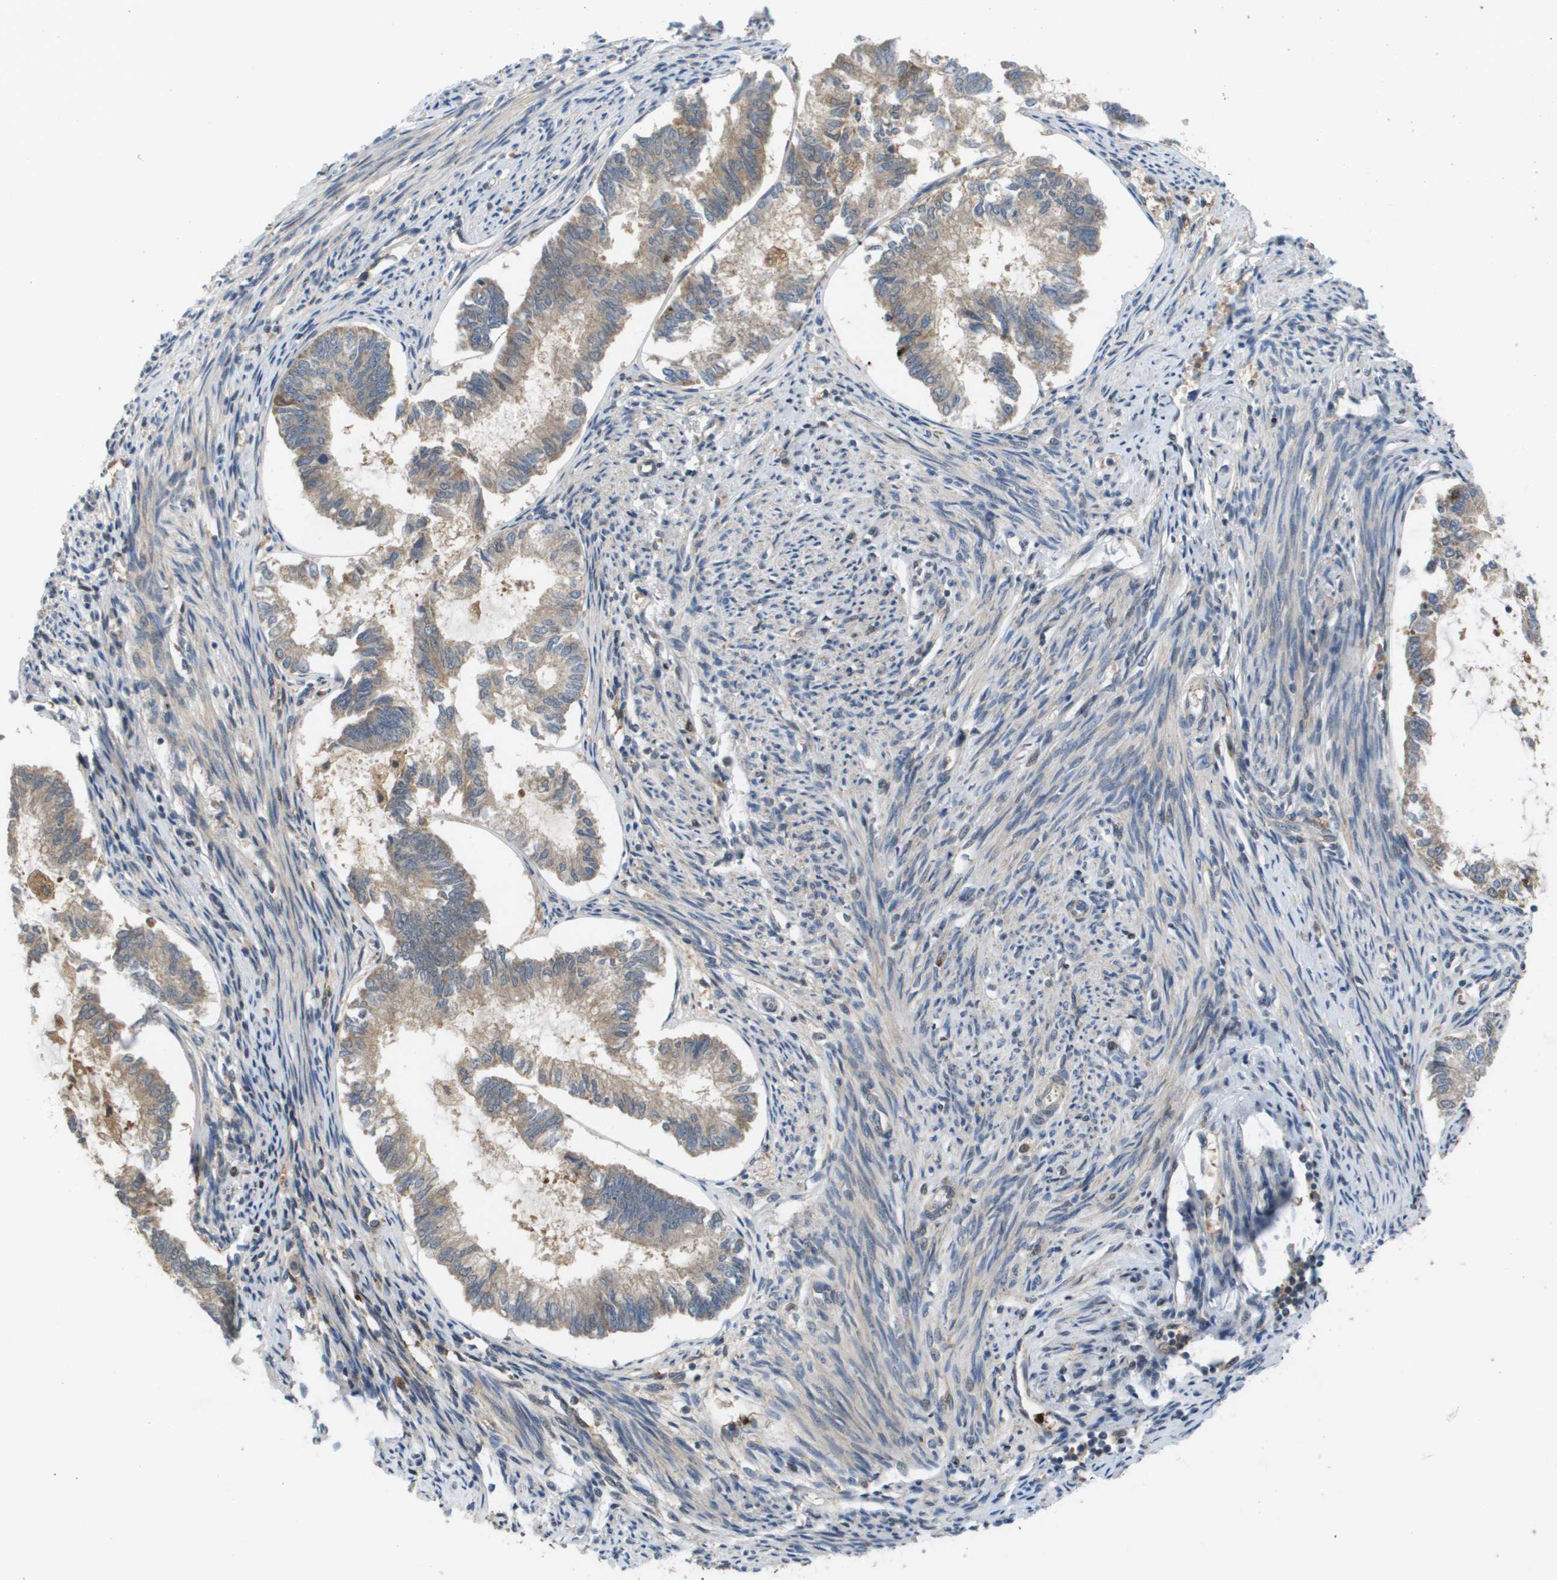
{"staining": {"intensity": "weak", "quantity": "25%-75%", "location": "cytoplasmic/membranous"}, "tissue": "endometrial cancer", "cell_type": "Tumor cells", "image_type": "cancer", "snomed": [{"axis": "morphology", "description": "Adenocarcinoma, NOS"}, {"axis": "topography", "description": "Endometrium"}], "caption": "Human endometrial cancer (adenocarcinoma) stained with a protein marker exhibits weak staining in tumor cells.", "gene": "PALD1", "patient": {"sex": "female", "age": 86}}